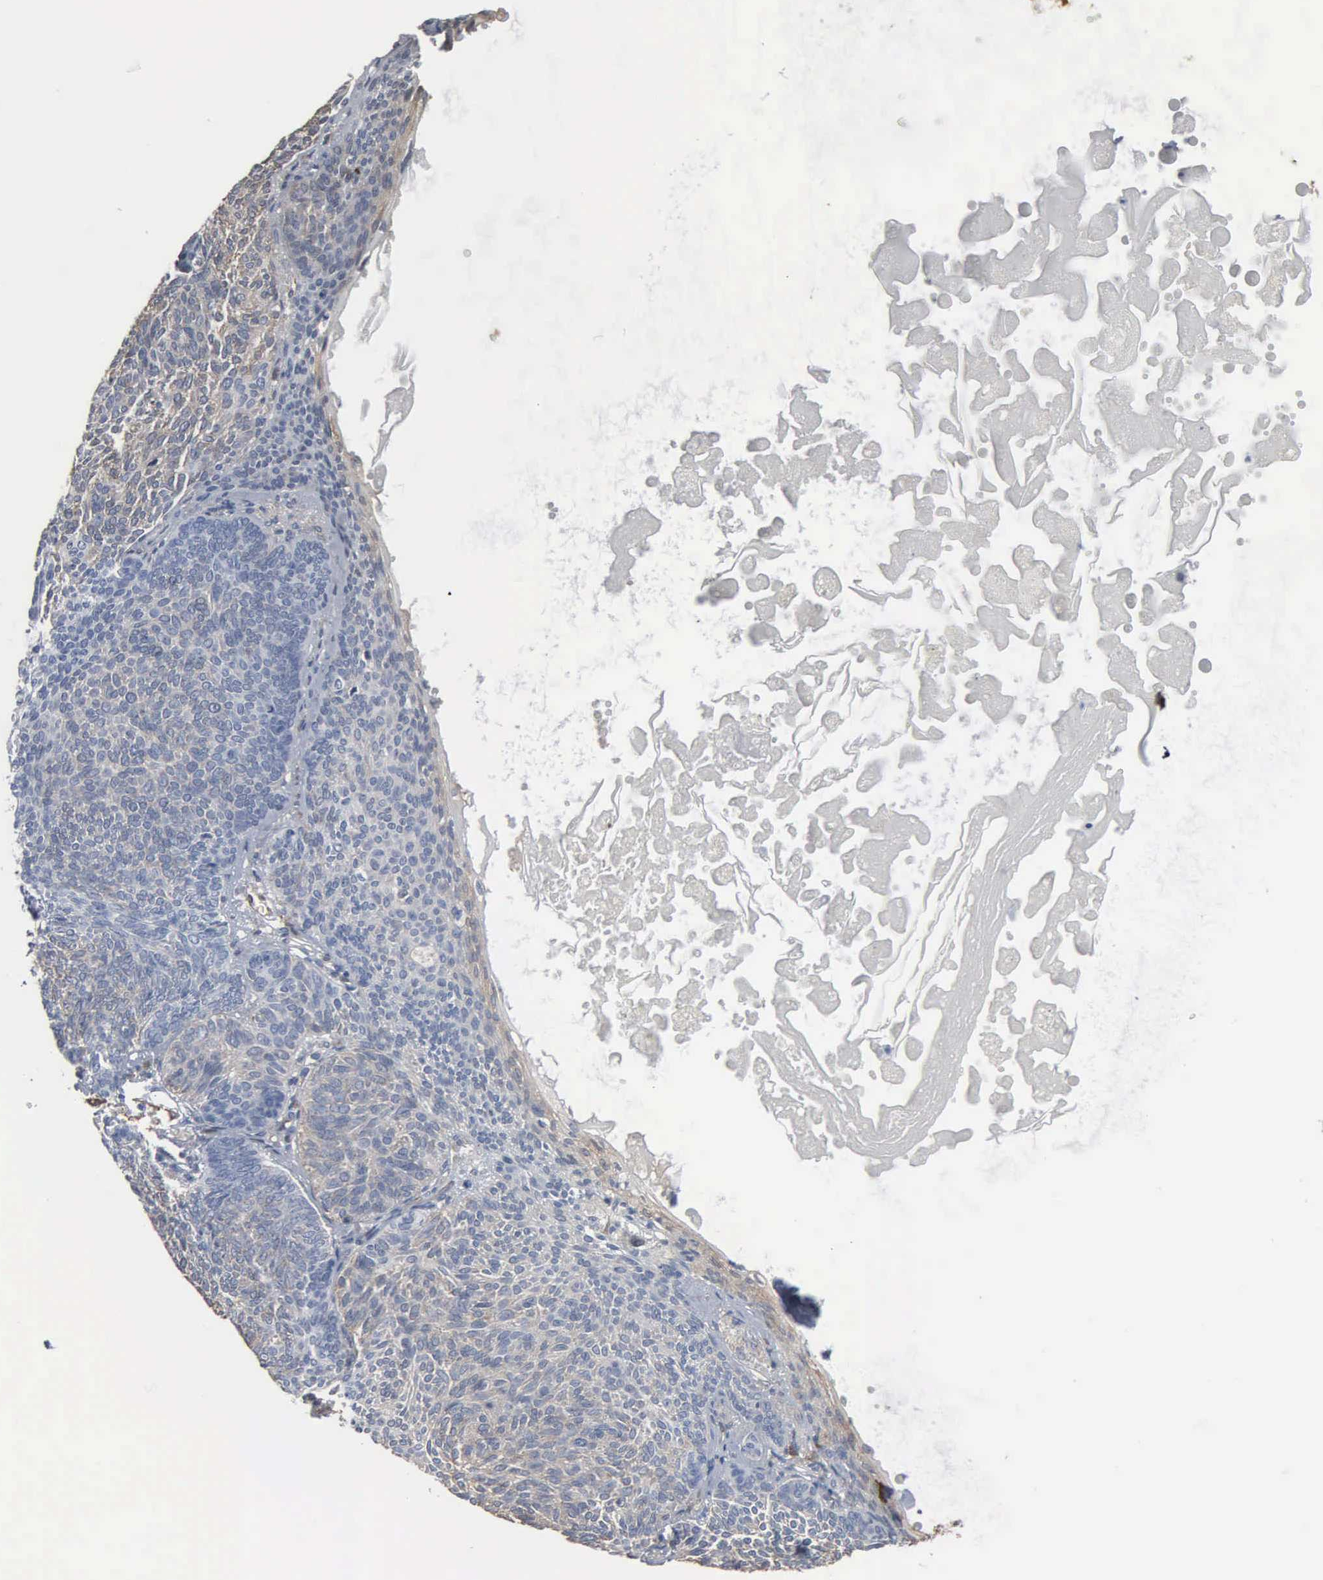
{"staining": {"intensity": "weak", "quantity": ">75%", "location": "cytoplasmic/membranous"}, "tissue": "skin cancer", "cell_type": "Tumor cells", "image_type": "cancer", "snomed": [{"axis": "morphology", "description": "Basal cell carcinoma"}, {"axis": "topography", "description": "Skin"}], "caption": "The micrograph displays immunohistochemical staining of skin cancer. There is weak cytoplasmic/membranous expression is present in about >75% of tumor cells. The protein is stained brown, and the nuclei are stained in blue (DAB (3,3'-diaminobenzidine) IHC with brightfield microscopy, high magnification).", "gene": "FSCN1", "patient": {"sex": "male", "age": 84}}